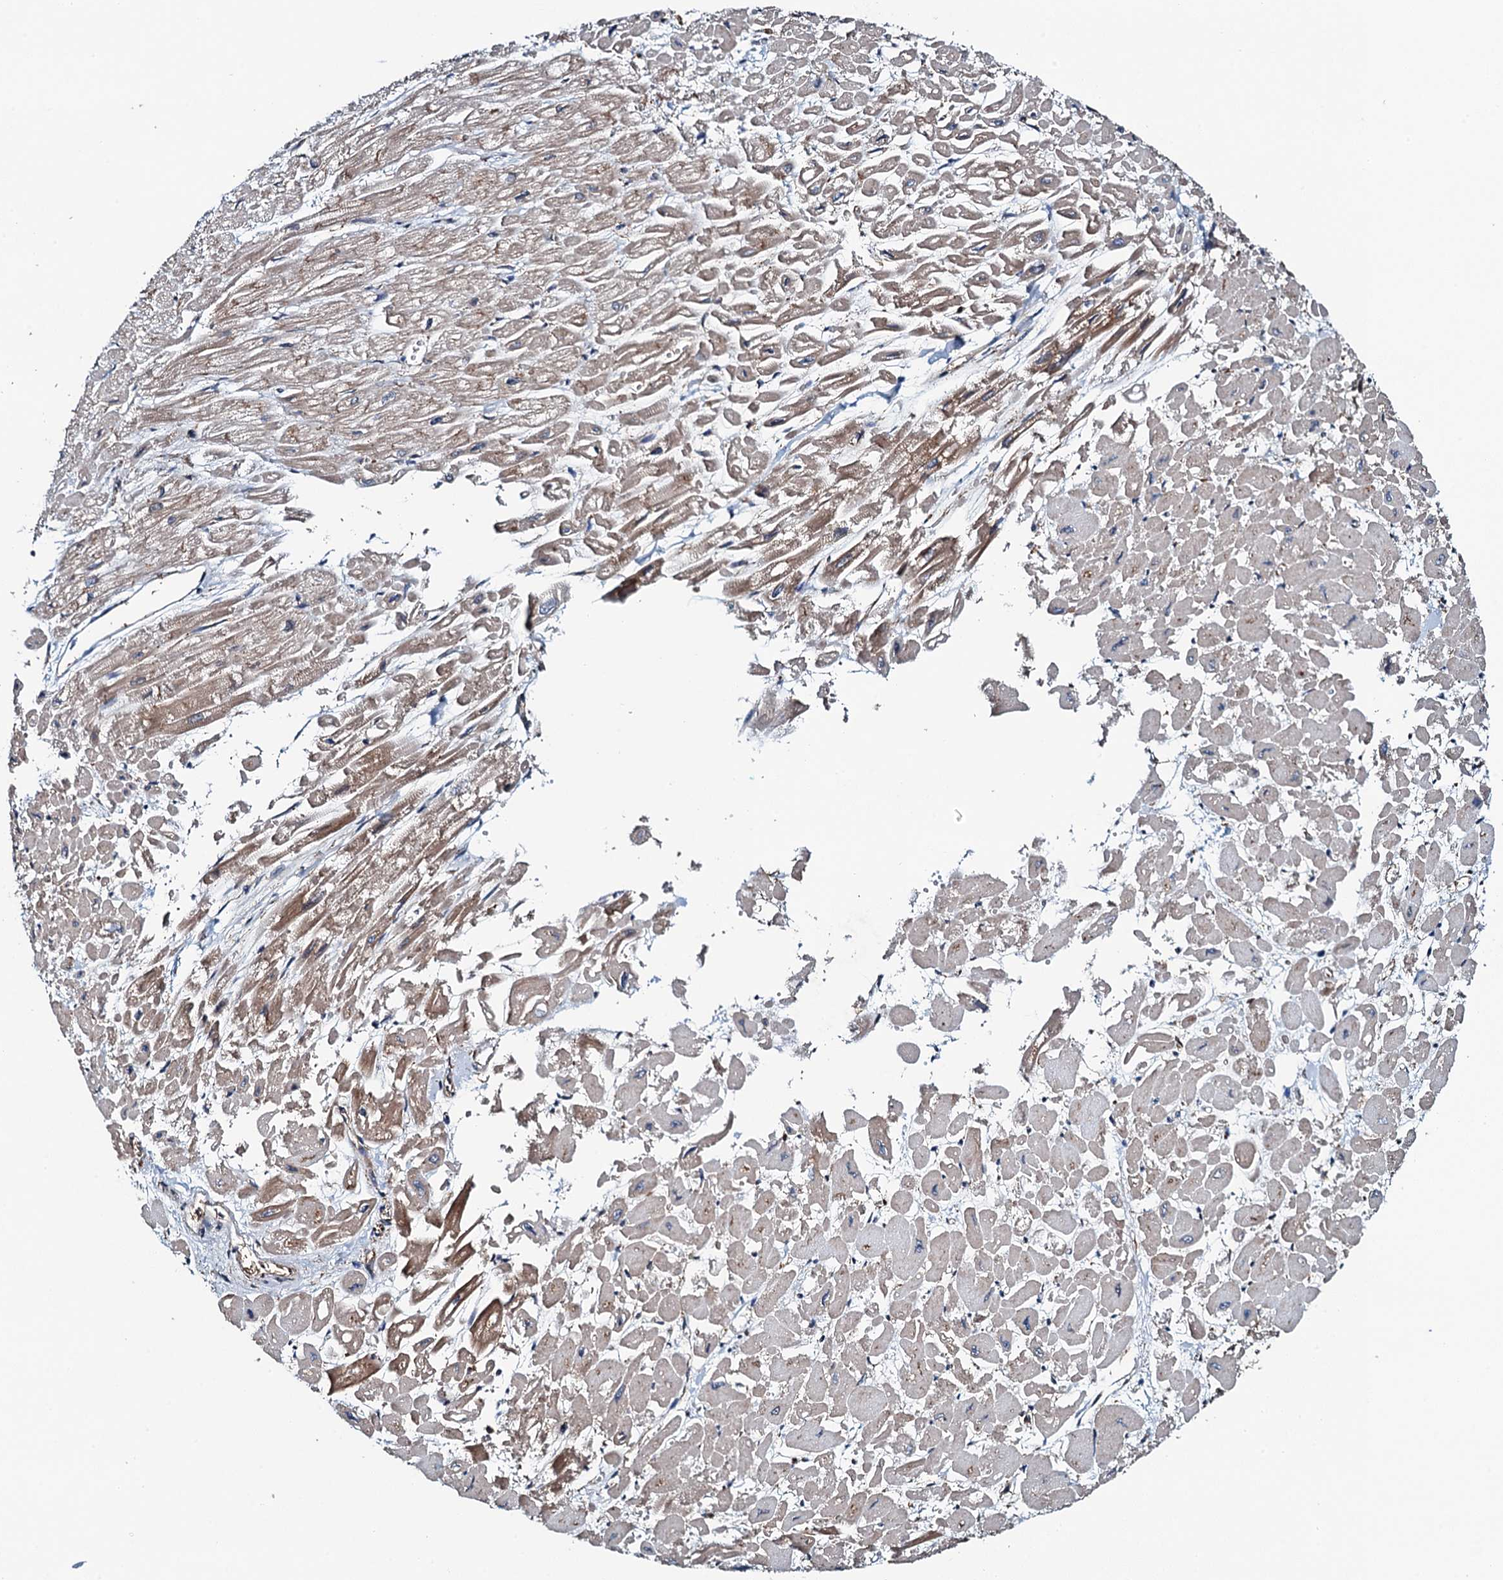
{"staining": {"intensity": "moderate", "quantity": "25%-75%", "location": "cytoplasmic/membranous"}, "tissue": "heart muscle", "cell_type": "Cardiomyocytes", "image_type": "normal", "snomed": [{"axis": "morphology", "description": "Normal tissue, NOS"}, {"axis": "topography", "description": "Heart"}], "caption": "Immunohistochemistry (IHC) of normal human heart muscle shows medium levels of moderate cytoplasmic/membranous positivity in about 25%-75% of cardiomyocytes. The staining was performed using DAB to visualize the protein expression in brown, while the nuclei were stained in blue with hematoxylin (Magnification: 20x).", "gene": "WHAMM", "patient": {"sex": "male", "age": 54}}